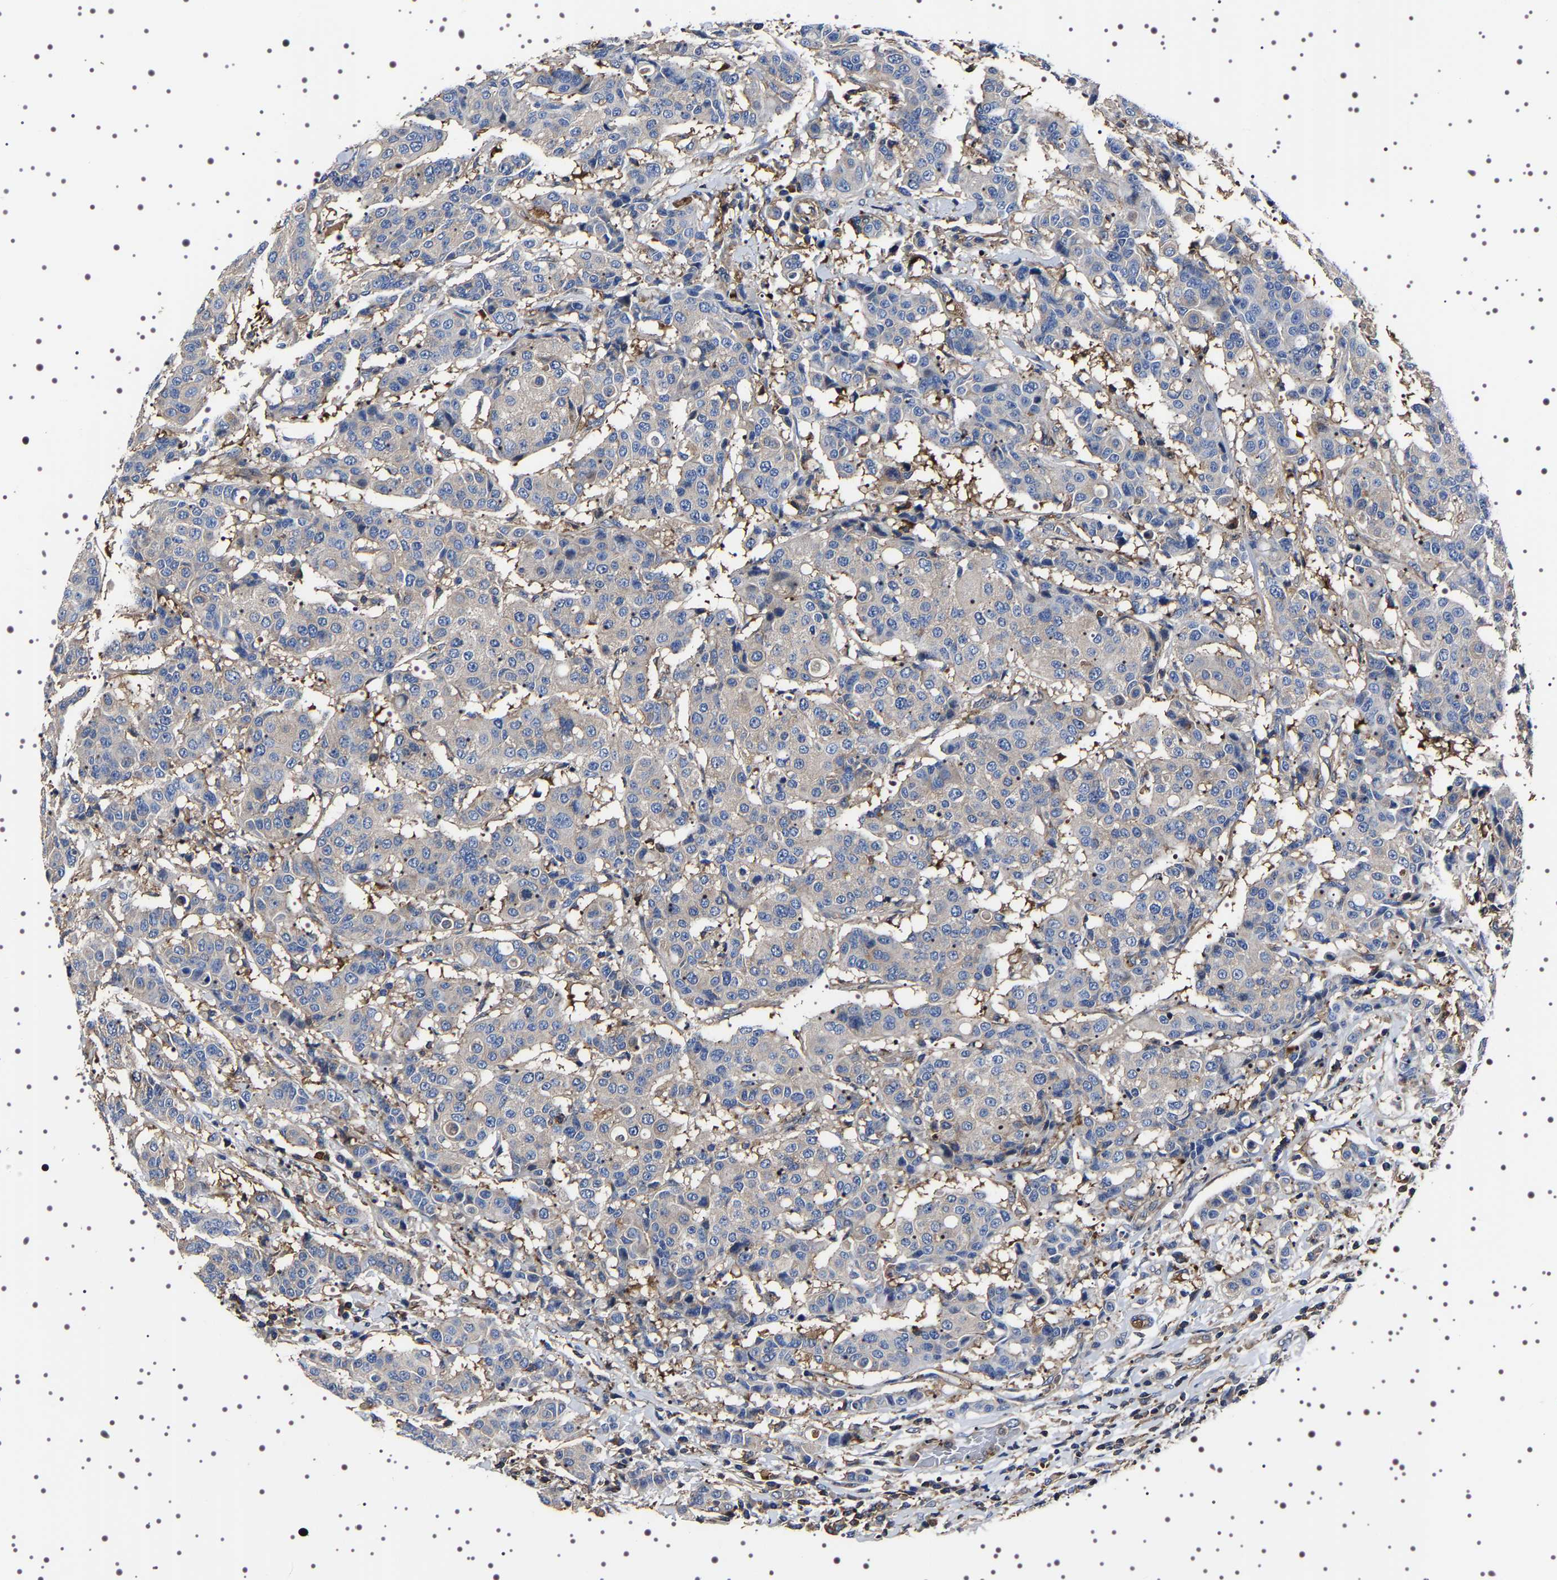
{"staining": {"intensity": "negative", "quantity": "none", "location": "none"}, "tissue": "breast cancer", "cell_type": "Tumor cells", "image_type": "cancer", "snomed": [{"axis": "morphology", "description": "Duct carcinoma"}, {"axis": "topography", "description": "Breast"}], "caption": "DAB immunohistochemical staining of human breast cancer exhibits no significant positivity in tumor cells.", "gene": "WDR1", "patient": {"sex": "female", "age": 27}}